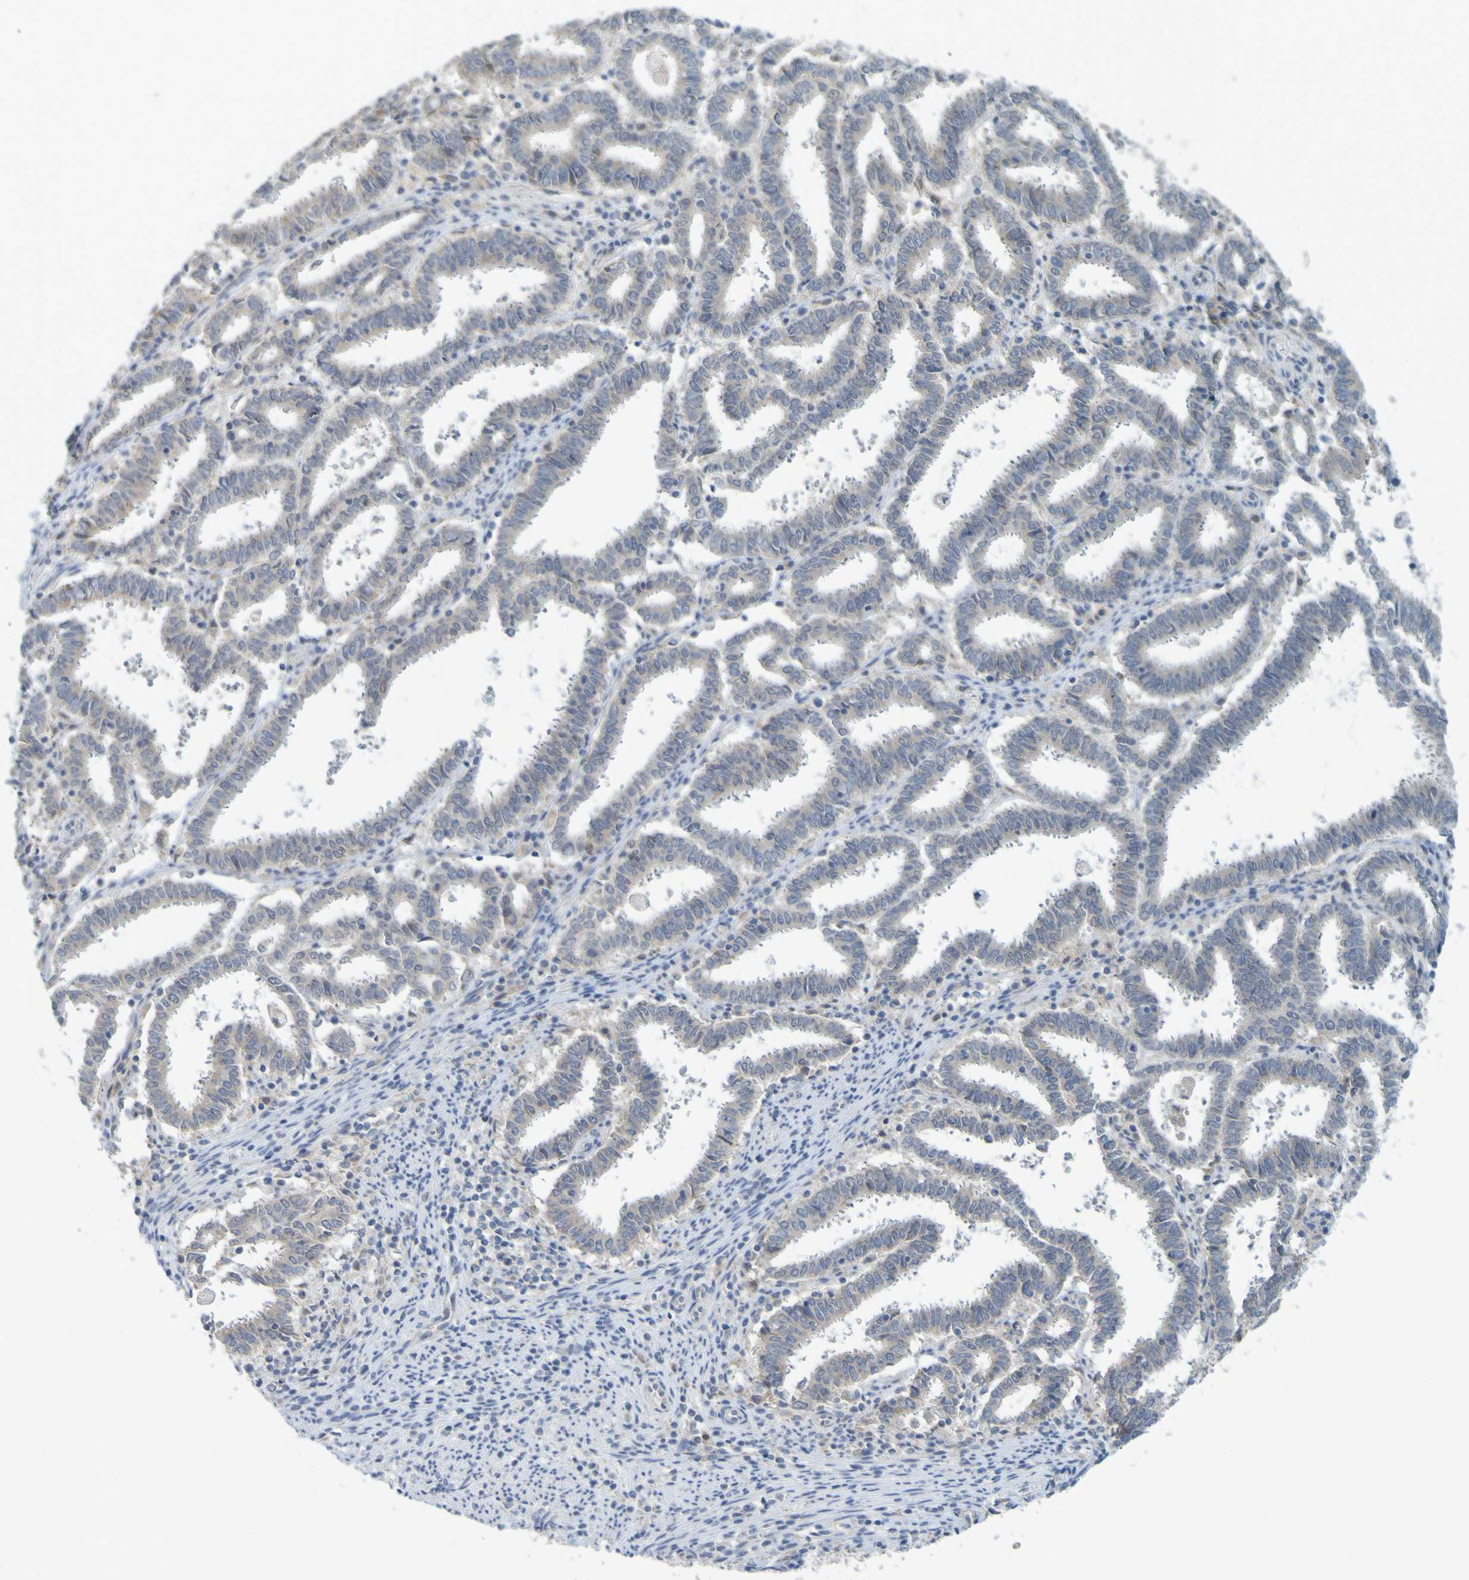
{"staining": {"intensity": "weak", "quantity": "<25%", "location": "cytoplasmic/membranous"}, "tissue": "endometrial cancer", "cell_type": "Tumor cells", "image_type": "cancer", "snomed": [{"axis": "morphology", "description": "Adenocarcinoma, NOS"}, {"axis": "topography", "description": "Uterus"}], "caption": "Immunohistochemistry (IHC) image of endometrial cancer stained for a protein (brown), which exhibits no expression in tumor cells. The staining was performed using DAB (3,3'-diaminobenzidine) to visualize the protein expression in brown, while the nuclei were stained in blue with hematoxylin (Magnification: 20x).", "gene": "LILRB5", "patient": {"sex": "female", "age": 83}}